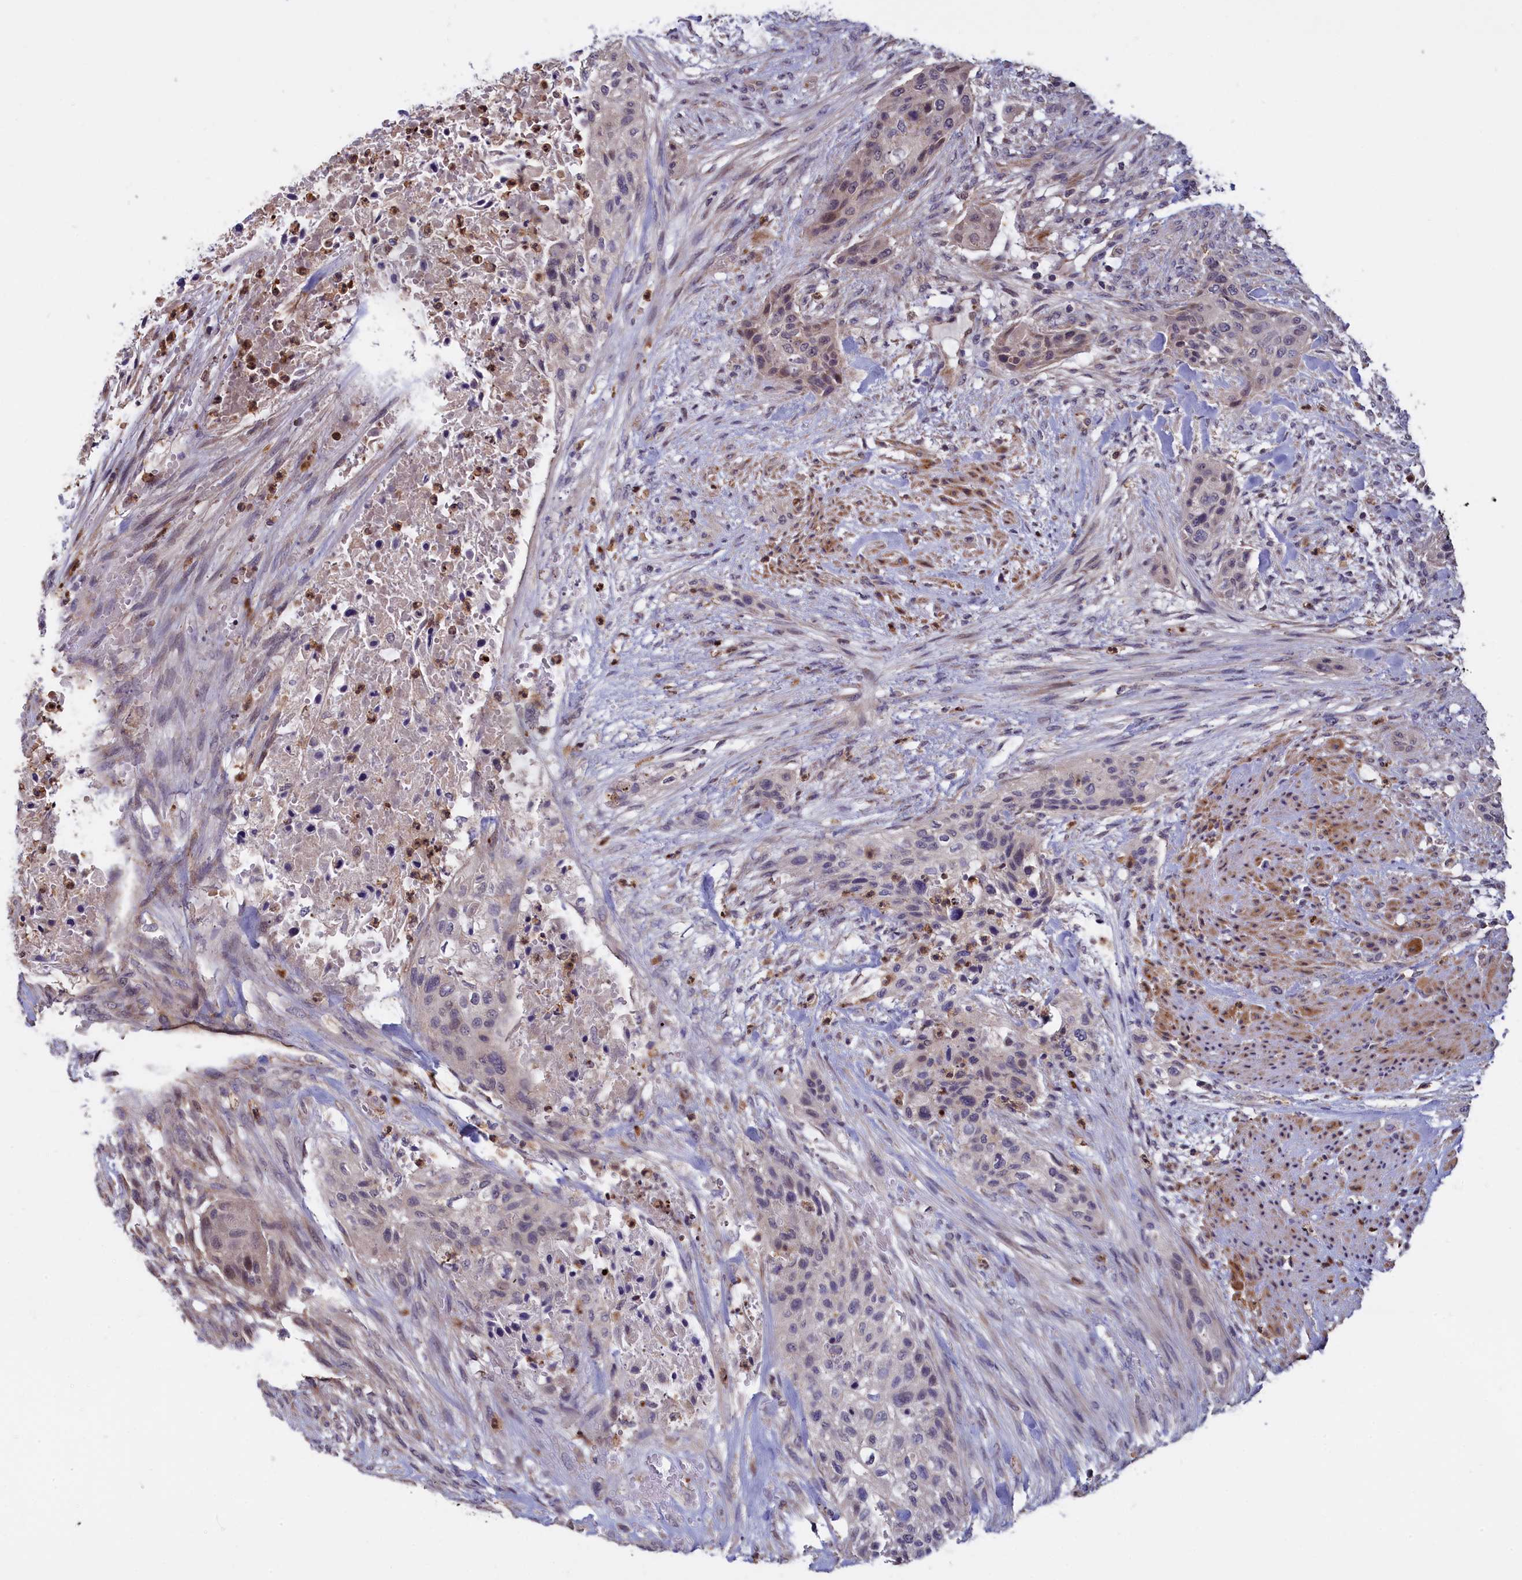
{"staining": {"intensity": "weak", "quantity": "<25%", "location": "cytoplasmic/membranous,nuclear"}, "tissue": "urothelial cancer", "cell_type": "Tumor cells", "image_type": "cancer", "snomed": [{"axis": "morphology", "description": "Urothelial carcinoma, High grade"}, {"axis": "topography", "description": "Urinary bladder"}], "caption": "DAB (3,3'-diaminobenzidine) immunohistochemical staining of high-grade urothelial carcinoma shows no significant staining in tumor cells. The staining was performed using DAB to visualize the protein expression in brown, while the nuclei were stained in blue with hematoxylin (Magnification: 20x).", "gene": "EPB41L4B", "patient": {"sex": "male", "age": 35}}